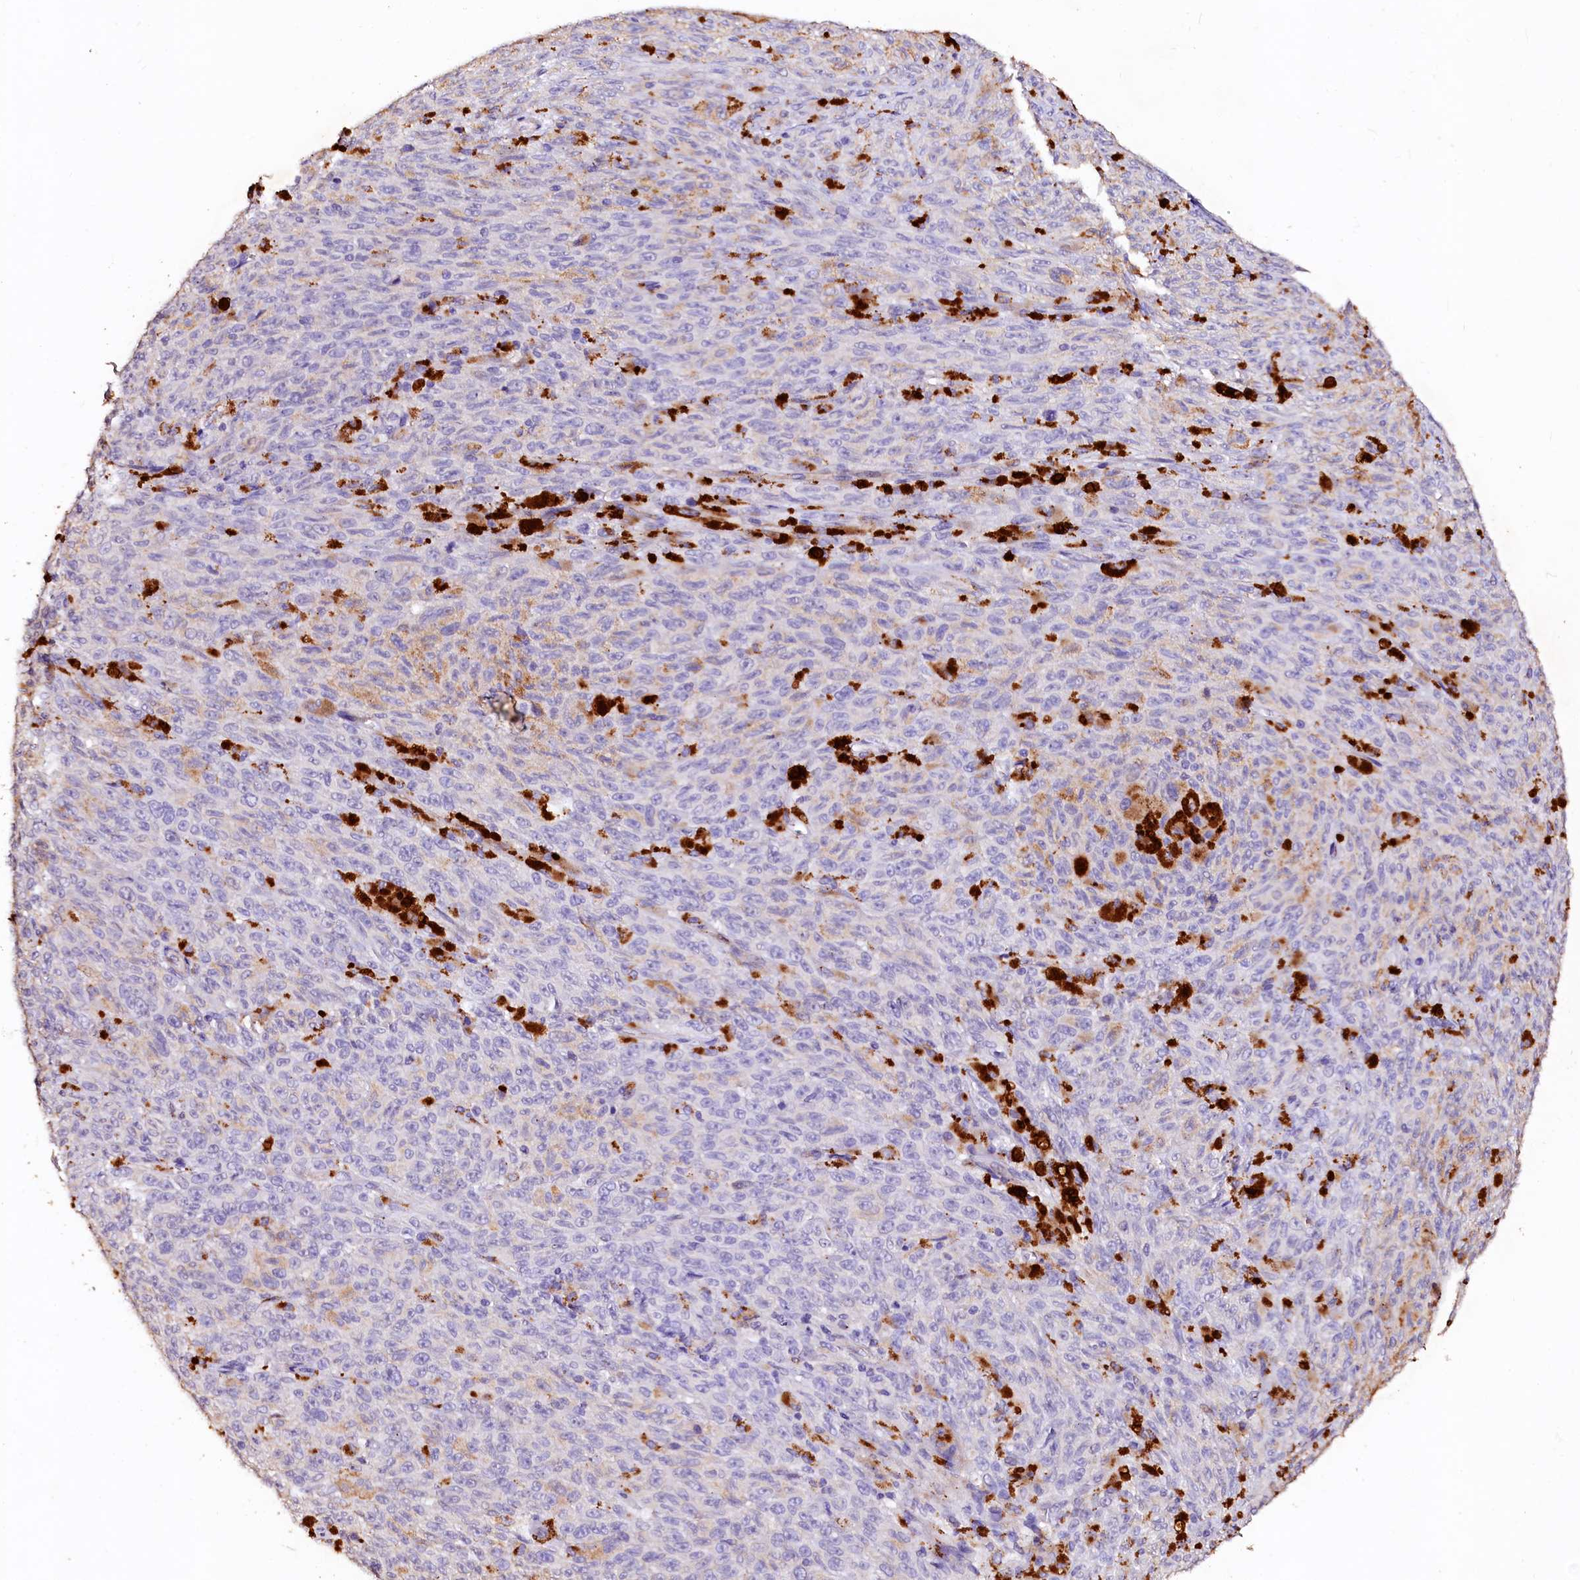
{"staining": {"intensity": "negative", "quantity": "none", "location": "none"}, "tissue": "melanoma", "cell_type": "Tumor cells", "image_type": "cancer", "snomed": [{"axis": "morphology", "description": "Malignant melanoma, NOS"}, {"axis": "topography", "description": "Skin"}], "caption": "A high-resolution photomicrograph shows immunohistochemistry staining of melanoma, which demonstrates no significant expression in tumor cells.", "gene": "VPS36", "patient": {"sex": "female", "age": 82}}